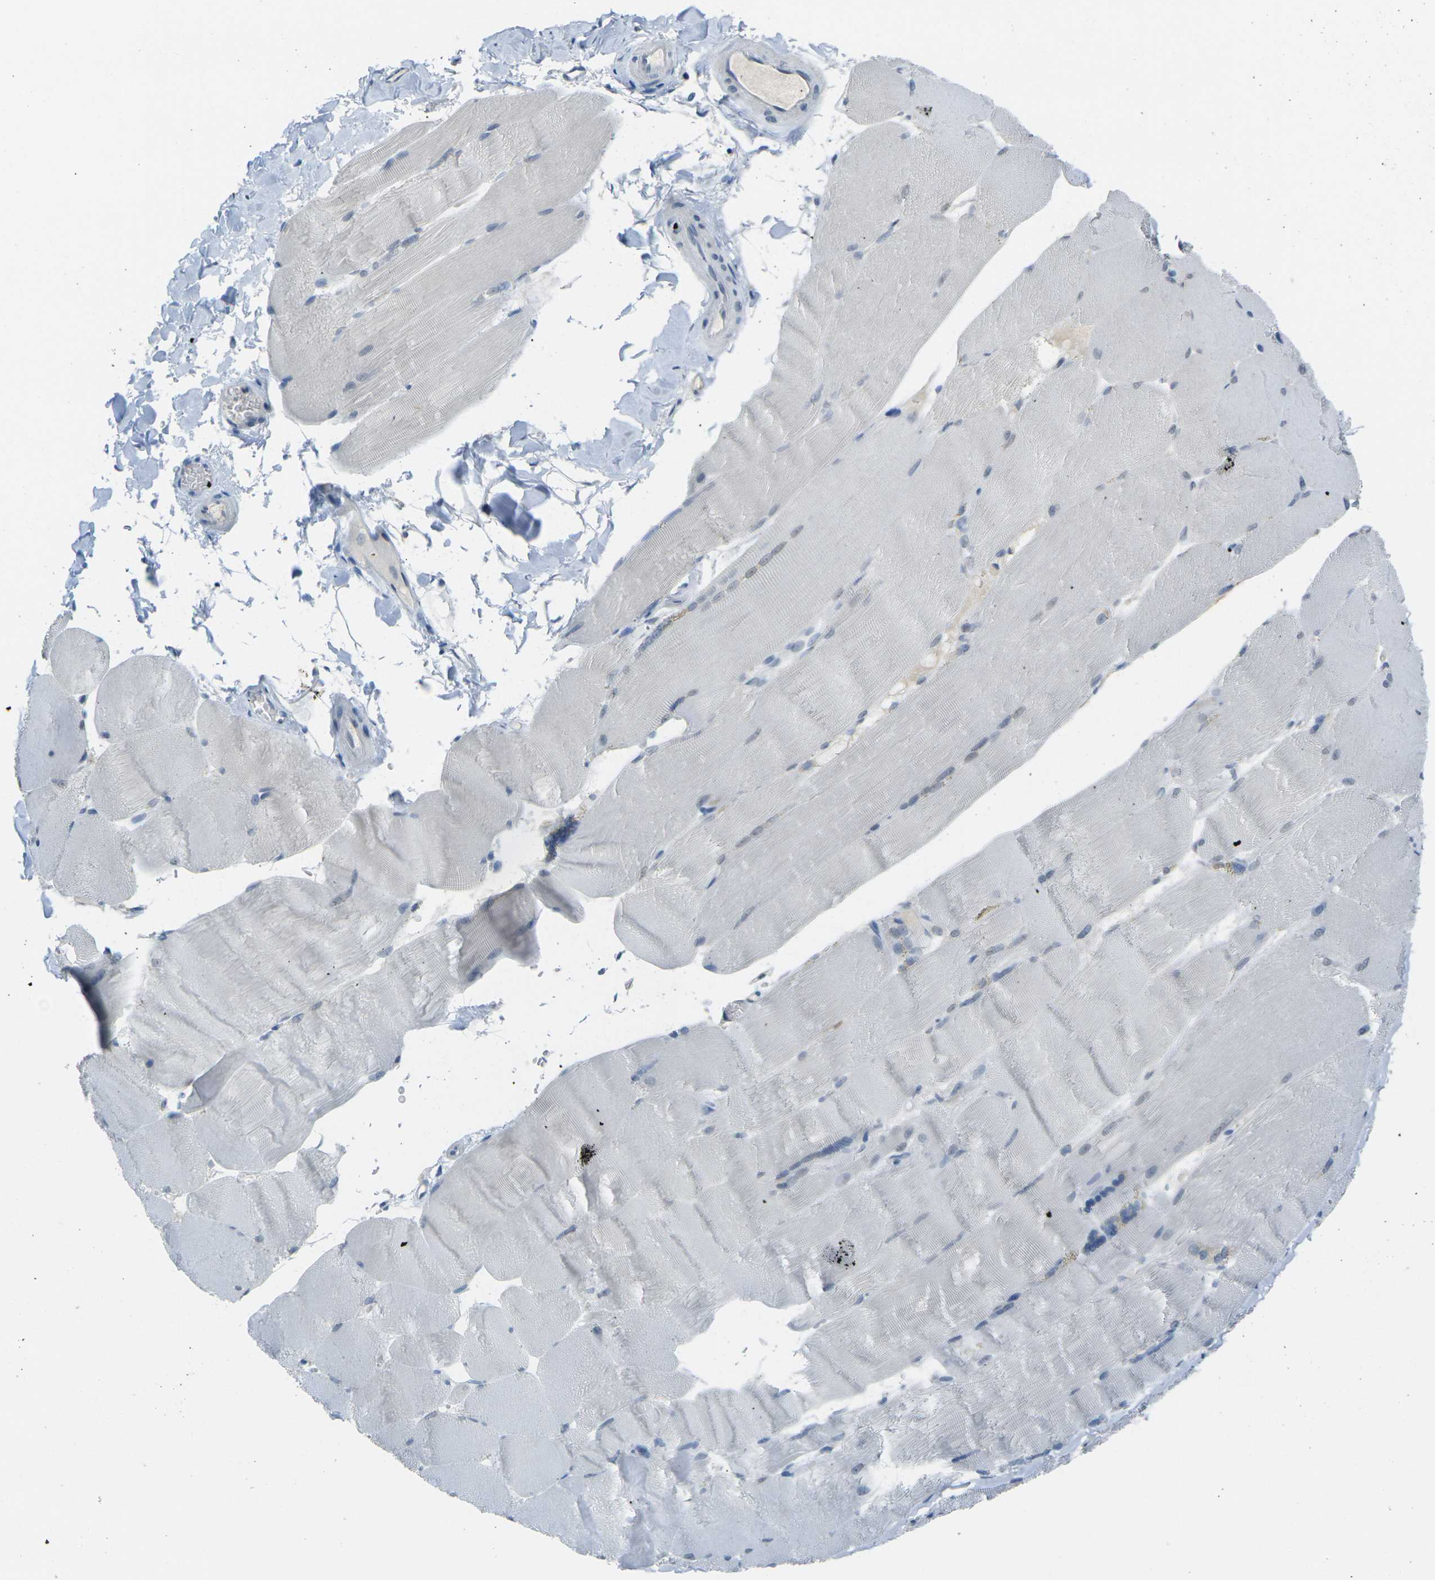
{"staining": {"intensity": "negative", "quantity": "none", "location": "none"}, "tissue": "skeletal muscle", "cell_type": "Myocytes", "image_type": "normal", "snomed": [{"axis": "morphology", "description": "Normal tissue, NOS"}, {"axis": "topography", "description": "Skin"}, {"axis": "topography", "description": "Skeletal muscle"}], "caption": "Skeletal muscle stained for a protein using immunohistochemistry (IHC) demonstrates no positivity myocytes.", "gene": "SPTBN2", "patient": {"sex": "male", "age": 83}}